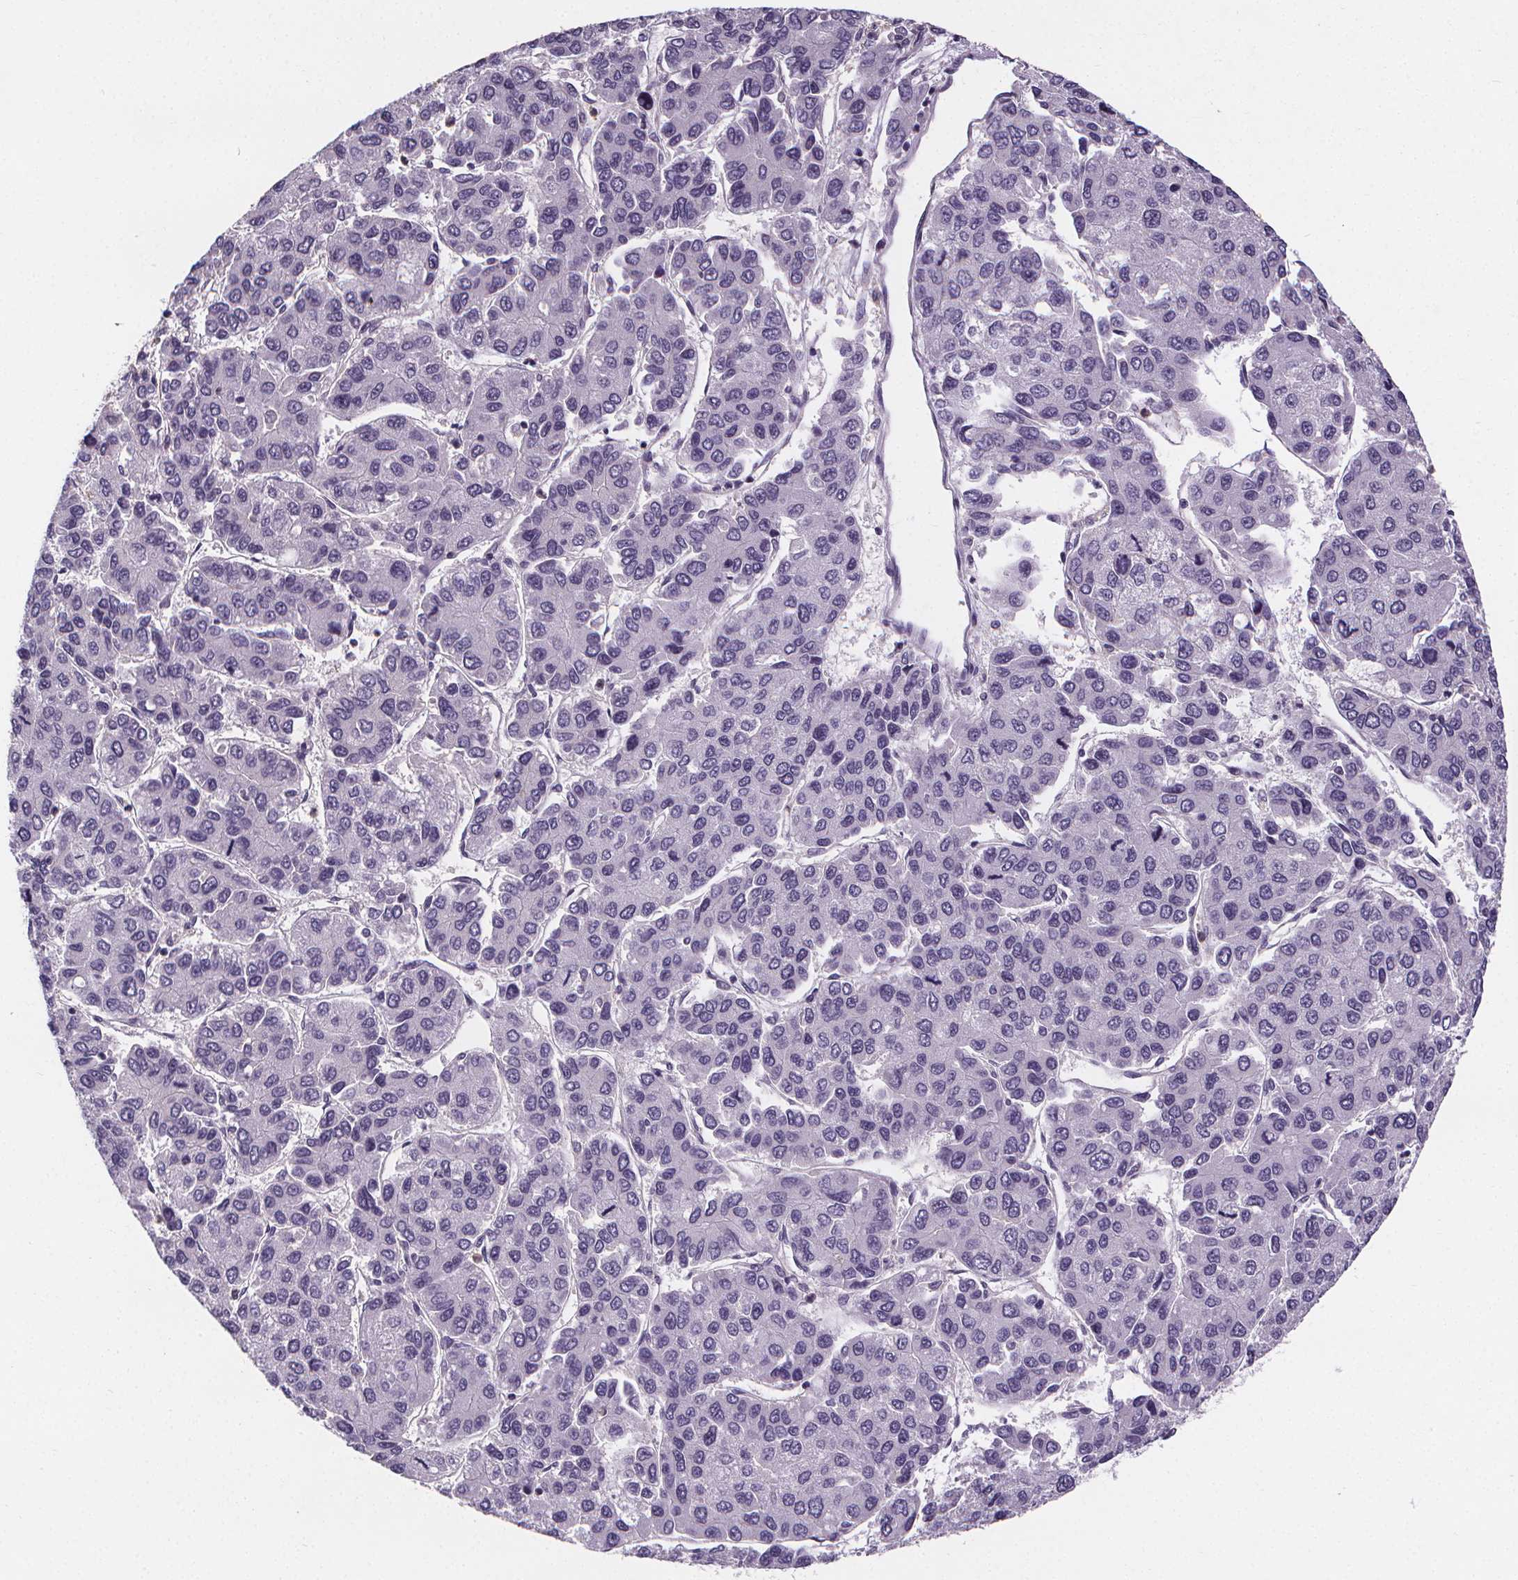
{"staining": {"intensity": "negative", "quantity": "none", "location": "none"}, "tissue": "liver cancer", "cell_type": "Tumor cells", "image_type": "cancer", "snomed": [{"axis": "morphology", "description": "Carcinoma, Hepatocellular, NOS"}, {"axis": "topography", "description": "Liver"}], "caption": "A high-resolution histopathology image shows IHC staining of liver cancer, which displays no significant expression in tumor cells.", "gene": "ATP6V1D", "patient": {"sex": "female", "age": 66}}